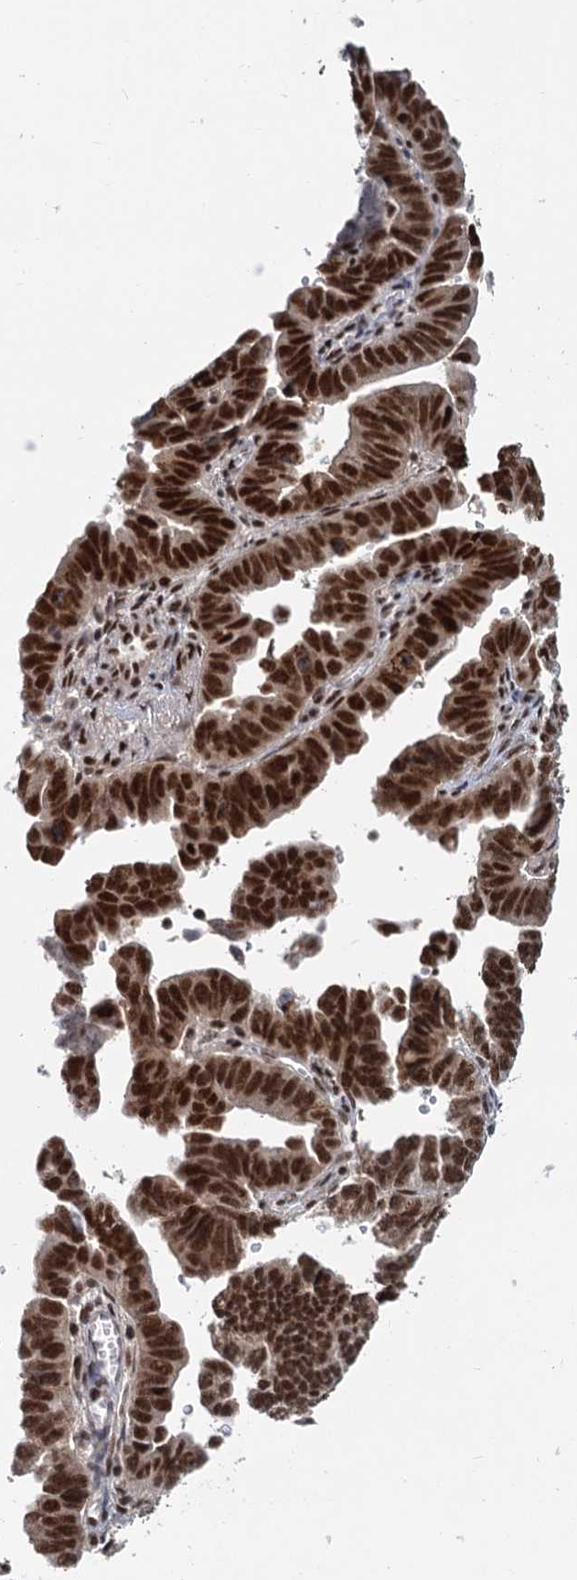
{"staining": {"intensity": "strong", "quantity": ">75%", "location": "nuclear"}, "tissue": "endometrial cancer", "cell_type": "Tumor cells", "image_type": "cancer", "snomed": [{"axis": "morphology", "description": "Adenocarcinoma, NOS"}, {"axis": "topography", "description": "Endometrium"}], "caption": "Endometrial cancer tissue reveals strong nuclear expression in about >75% of tumor cells (DAB IHC with brightfield microscopy, high magnification).", "gene": "WBP4", "patient": {"sex": "female", "age": 75}}